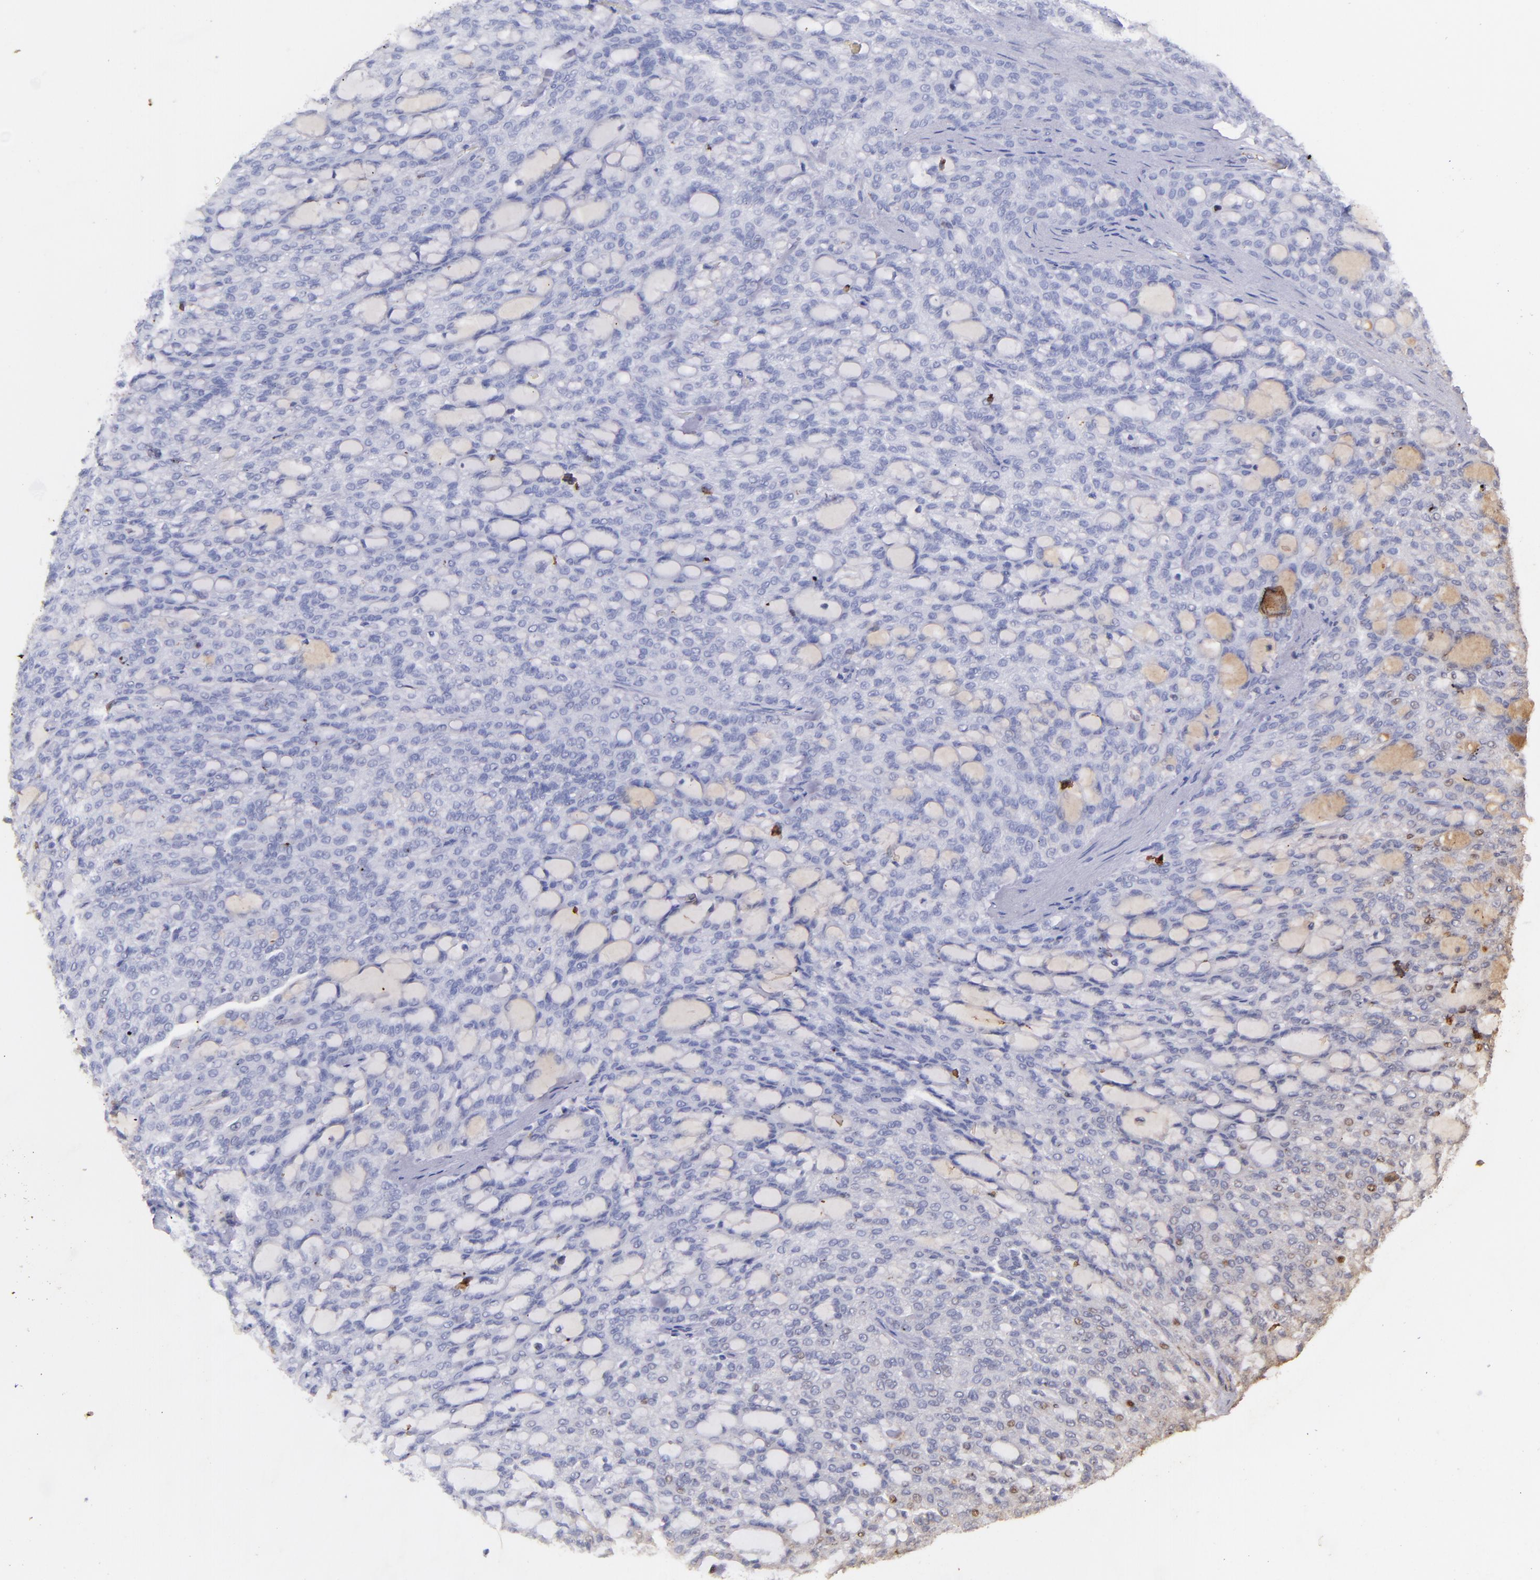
{"staining": {"intensity": "weak", "quantity": "<25%", "location": "cytoplasmic/membranous"}, "tissue": "renal cancer", "cell_type": "Tumor cells", "image_type": "cancer", "snomed": [{"axis": "morphology", "description": "Adenocarcinoma, NOS"}, {"axis": "topography", "description": "Kidney"}], "caption": "Renal cancer (adenocarcinoma) was stained to show a protein in brown. There is no significant staining in tumor cells.", "gene": "FGB", "patient": {"sex": "male", "age": 63}}